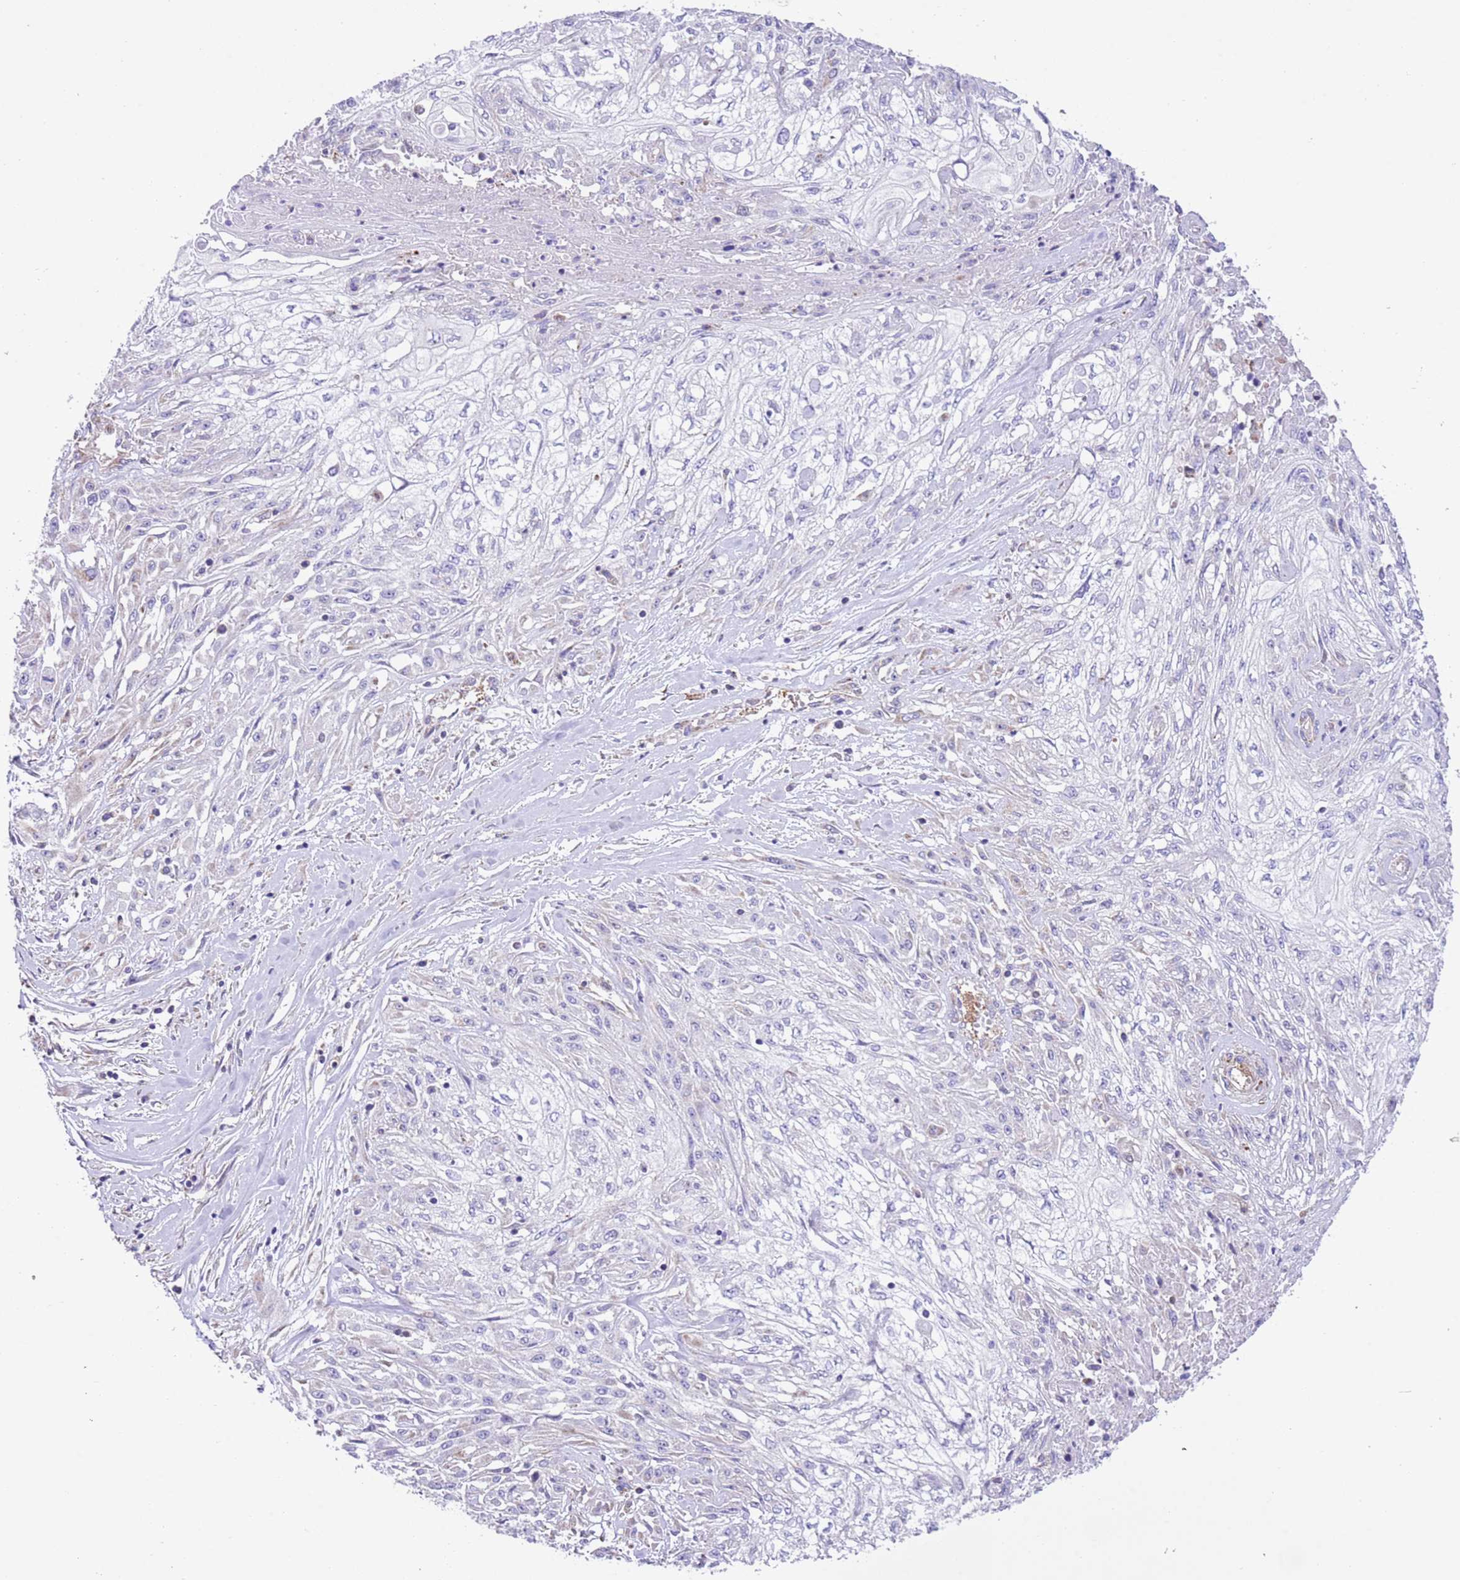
{"staining": {"intensity": "negative", "quantity": "none", "location": "none"}, "tissue": "skin cancer", "cell_type": "Tumor cells", "image_type": "cancer", "snomed": [{"axis": "morphology", "description": "Squamous cell carcinoma, NOS"}, {"axis": "morphology", "description": "Squamous cell carcinoma, metastatic, NOS"}, {"axis": "topography", "description": "Skin"}, {"axis": "topography", "description": "Lymph node"}], "caption": "Immunohistochemistry photomicrograph of neoplastic tissue: skin cancer (metastatic squamous cell carcinoma) stained with DAB displays no significant protein positivity in tumor cells. (DAB immunohistochemistry (IHC), high magnification).", "gene": "SS18L2", "patient": {"sex": "male", "age": 75}}